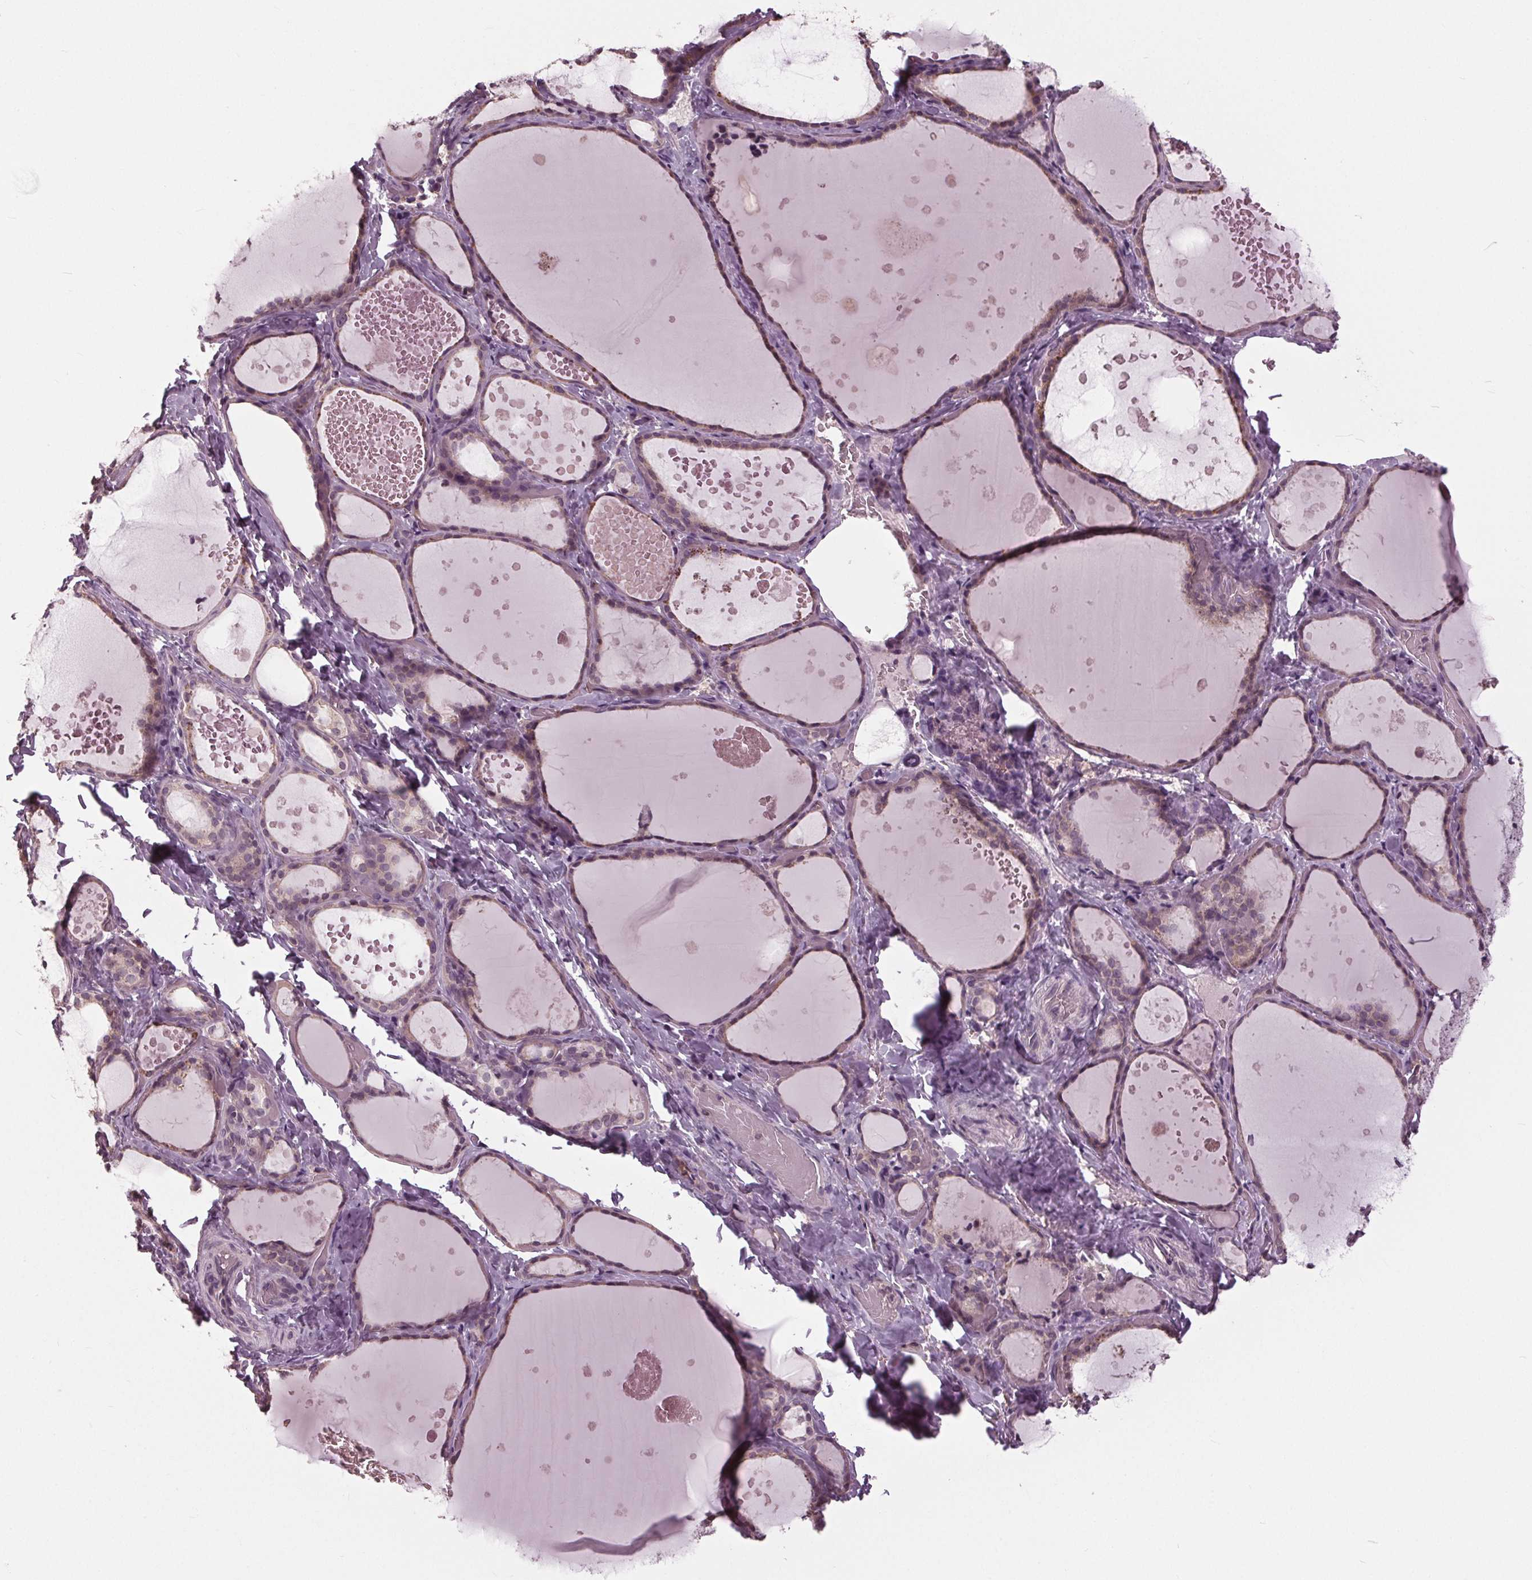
{"staining": {"intensity": "negative", "quantity": "none", "location": "none"}, "tissue": "thyroid gland", "cell_type": "Glandular cells", "image_type": "normal", "snomed": [{"axis": "morphology", "description": "Normal tissue, NOS"}, {"axis": "topography", "description": "Thyroid gland"}], "caption": "This is an immunohistochemistry image of benign human thyroid gland. There is no positivity in glandular cells.", "gene": "SIGLEC6", "patient": {"sex": "female", "age": 56}}